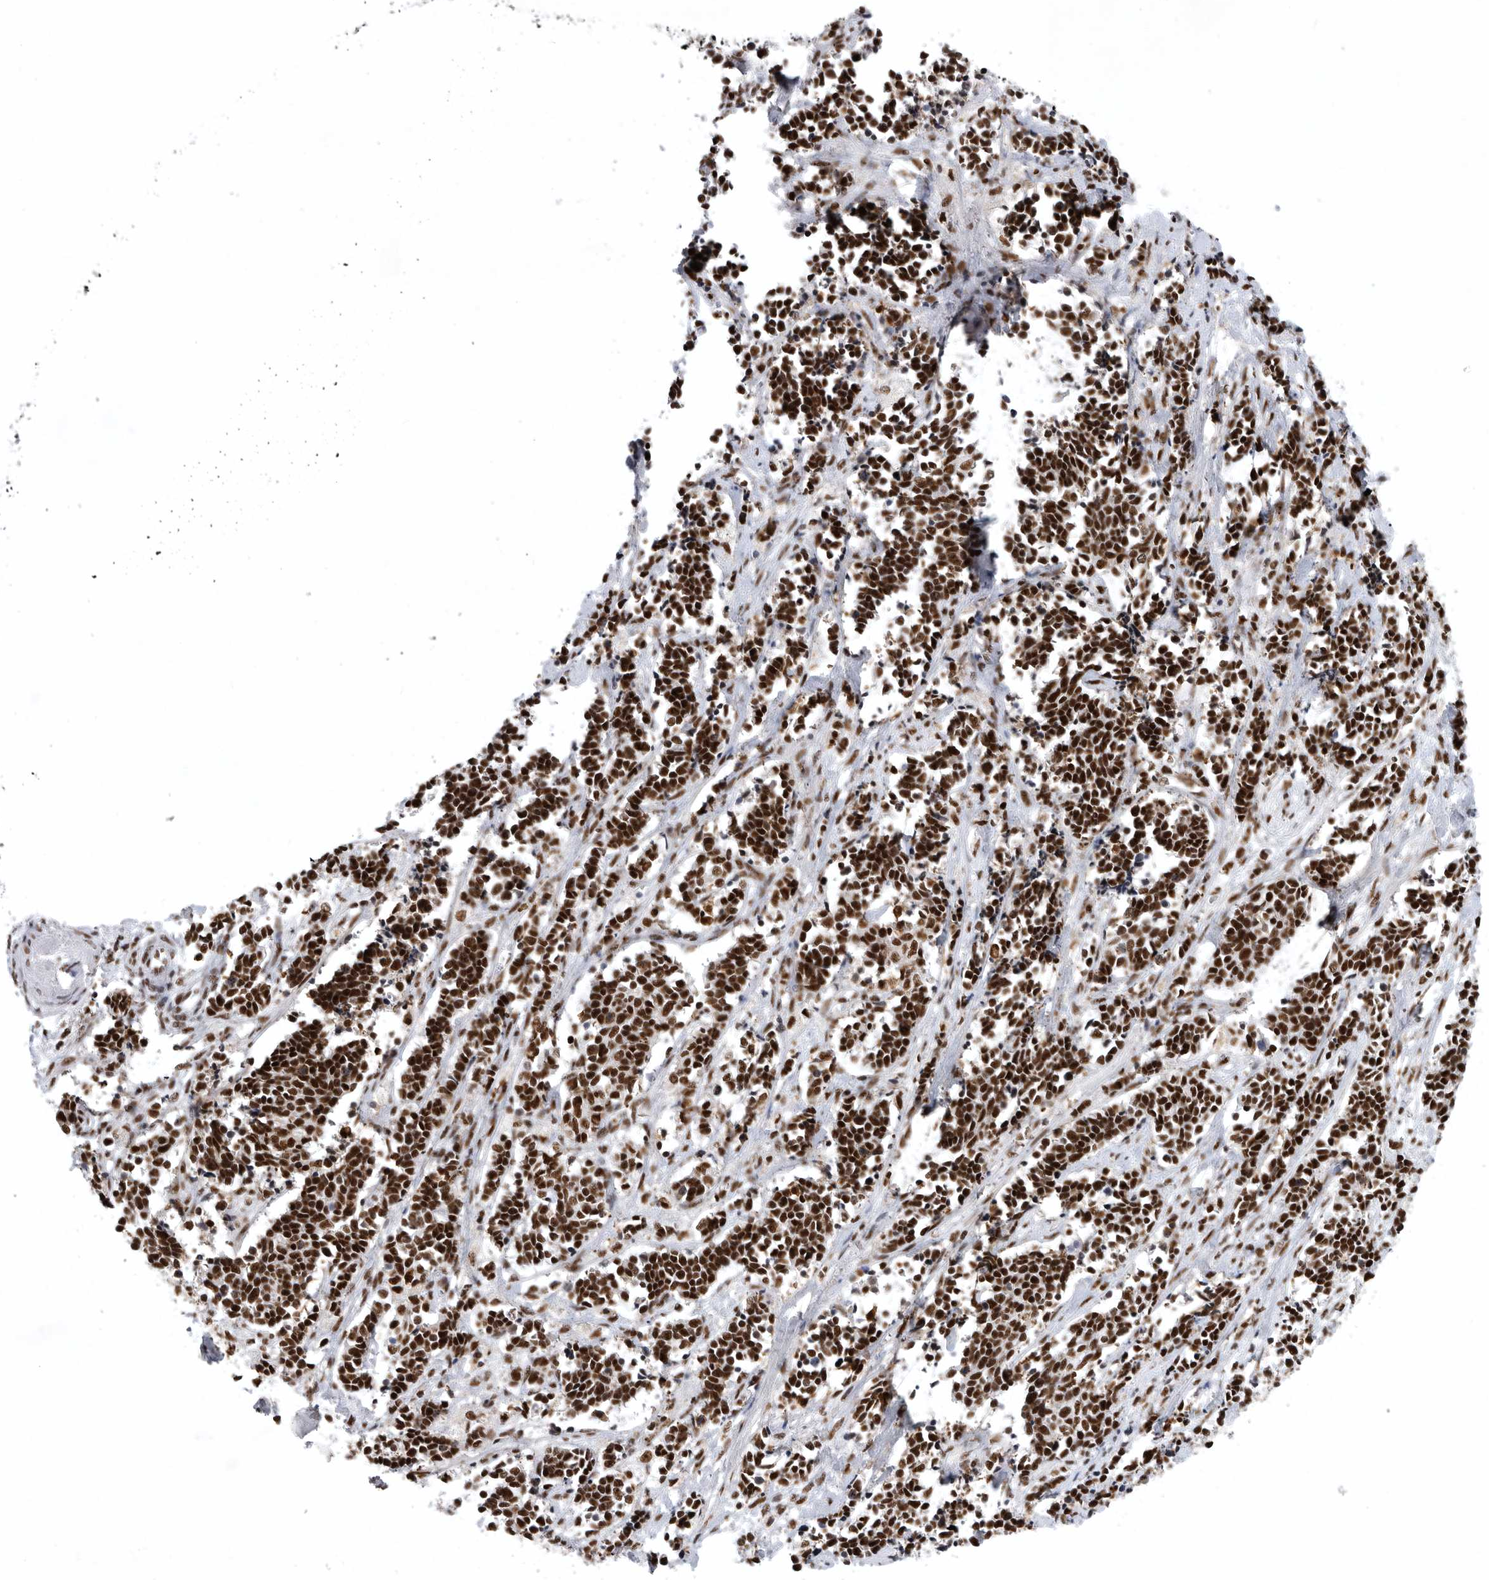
{"staining": {"intensity": "strong", "quantity": ">75%", "location": "nuclear"}, "tissue": "cervical cancer", "cell_type": "Tumor cells", "image_type": "cancer", "snomed": [{"axis": "morphology", "description": "Normal tissue, NOS"}, {"axis": "morphology", "description": "Squamous cell carcinoma, NOS"}, {"axis": "topography", "description": "Cervix"}], "caption": "A high-resolution histopathology image shows immunohistochemistry staining of cervical squamous cell carcinoma, which shows strong nuclear expression in about >75% of tumor cells.", "gene": "BCLAF1", "patient": {"sex": "female", "age": 35}}